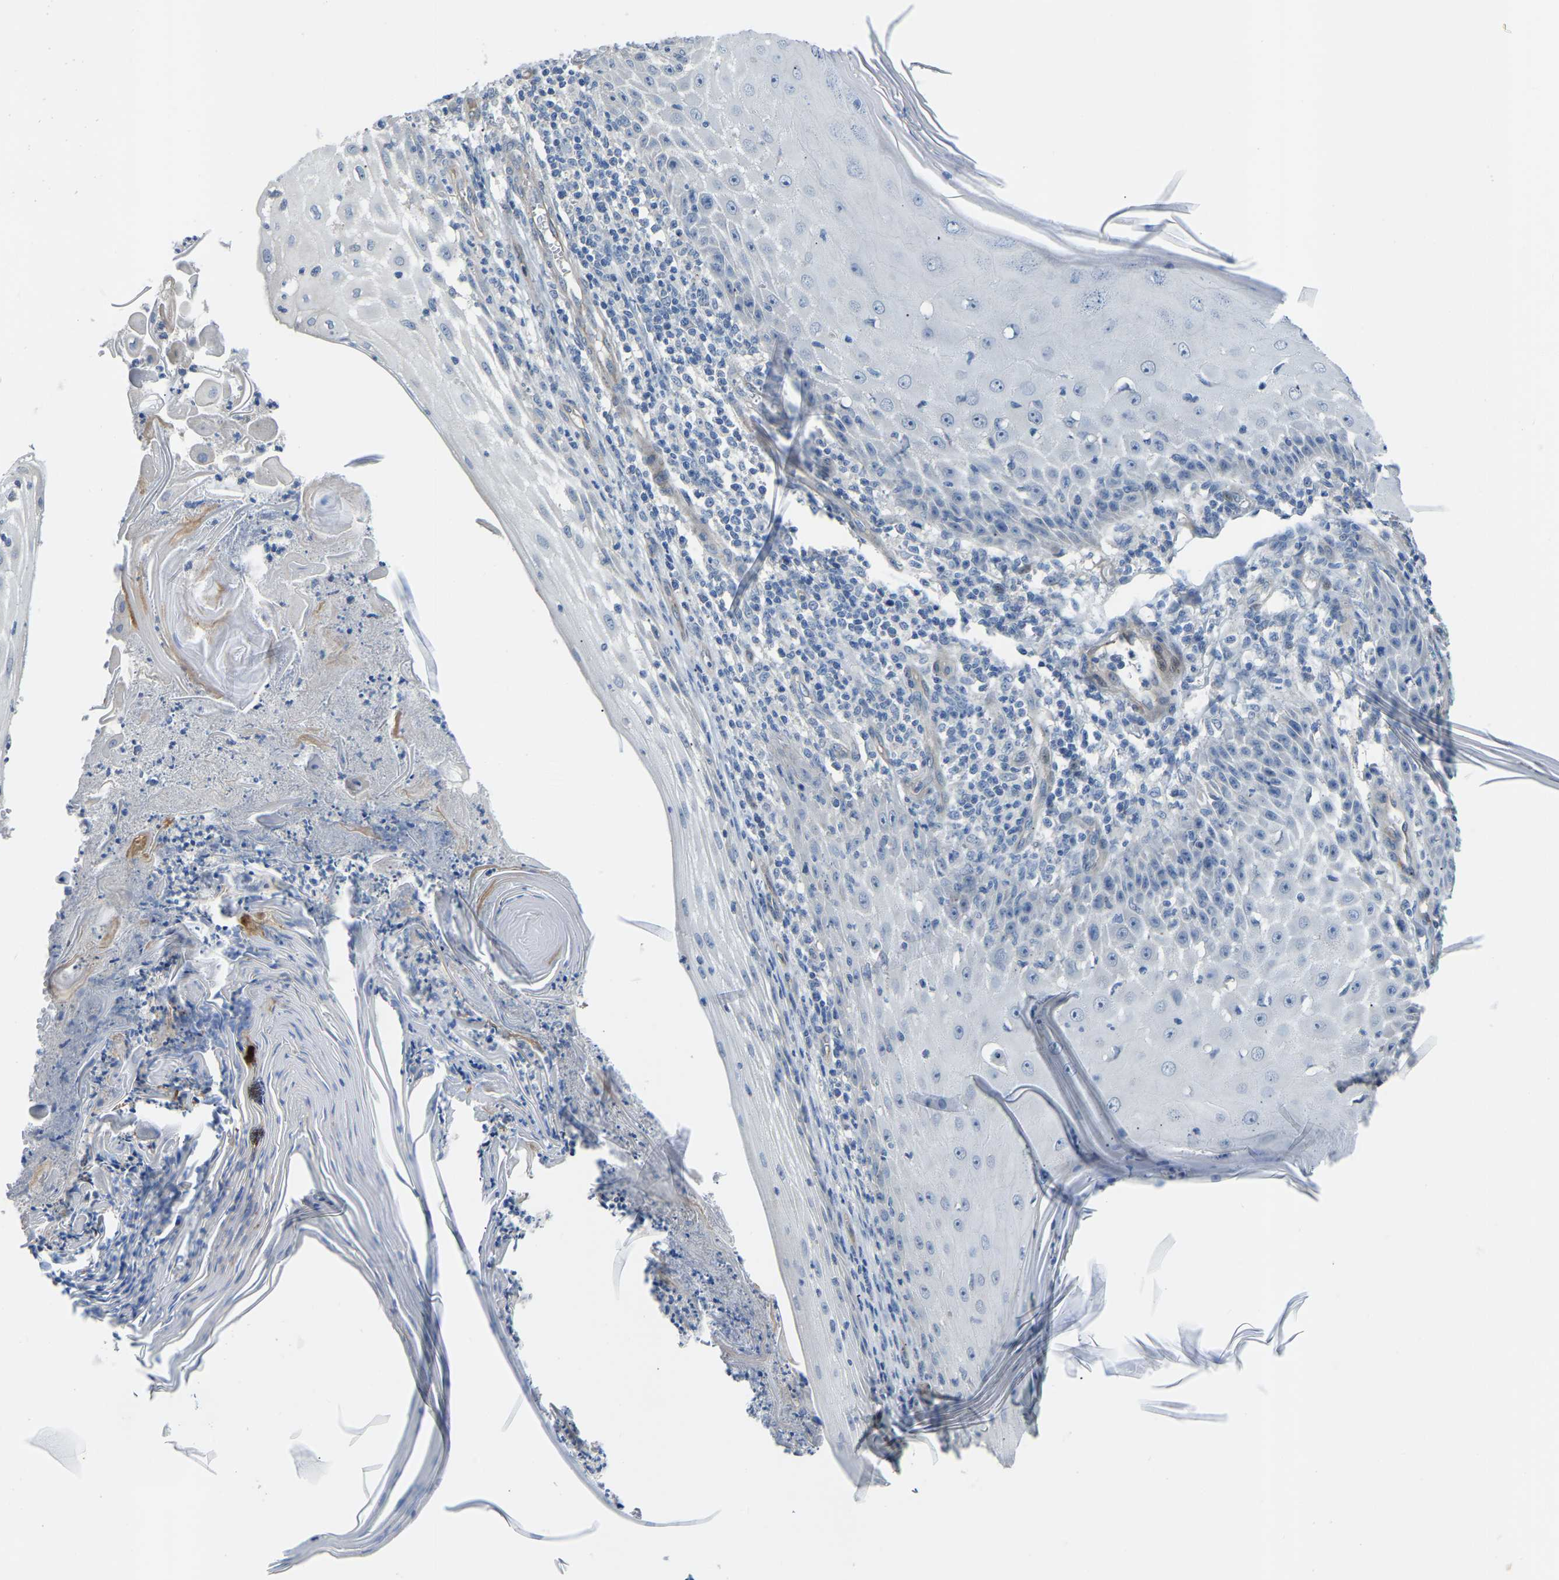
{"staining": {"intensity": "negative", "quantity": "none", "location": "none"}, "tissue": "skin cancer", "cell_type": "Tumor cells", "image_type": "cancer", "snomed": [{"axis": "morphology", "description": "Squamous cell carcinoma, NOS"}, {"axis": "topography", "description": "Skin"}], "caption": "This is an IHC image of human skin cancer. There is no expression in tumor cells.", "gene": "HIGD2B", "patient": {"sex": "female", "age": 73}}